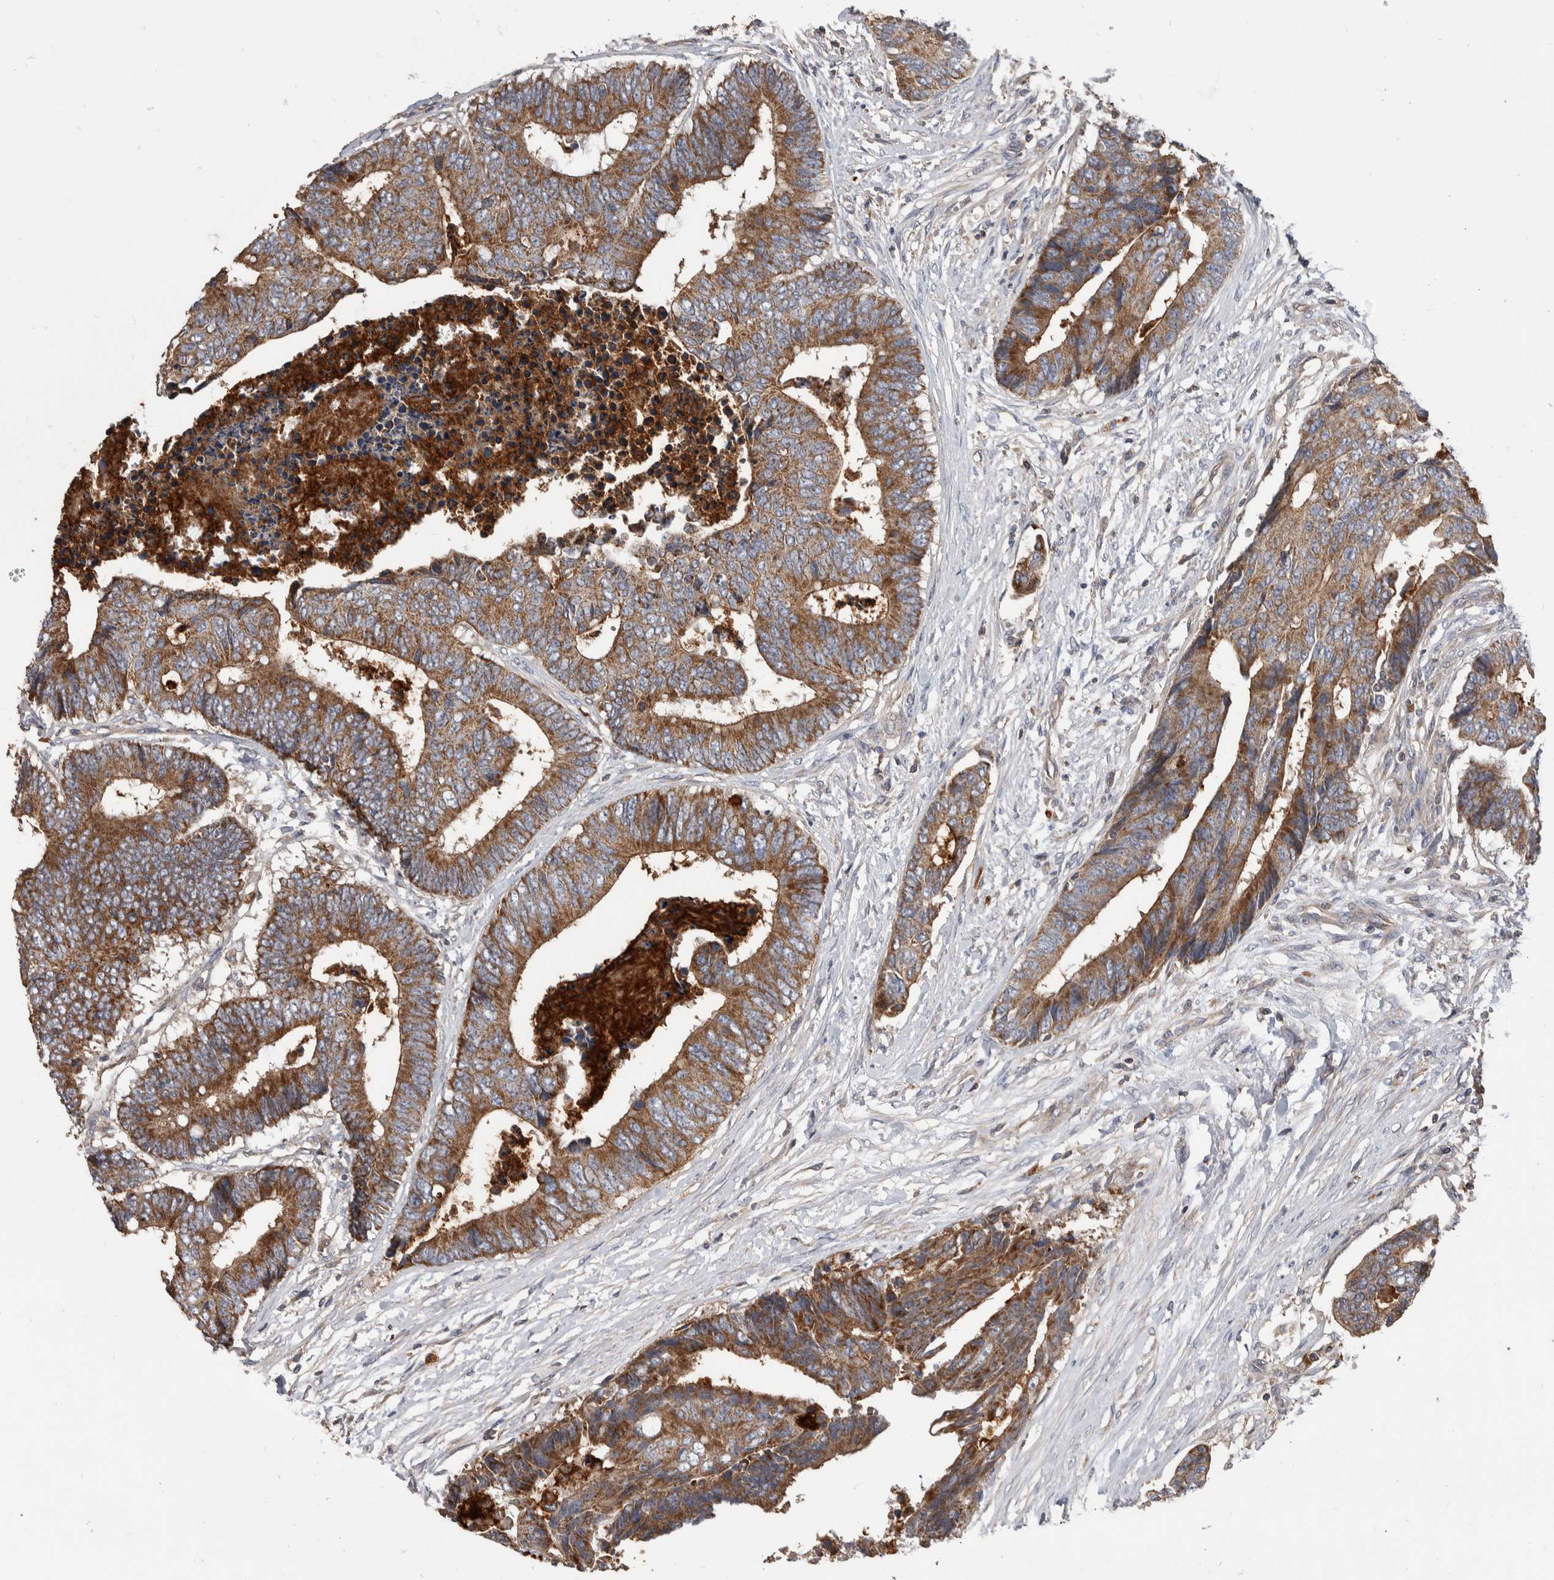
{"staining": {"intensity": "moderate", "quantity": ">75%", "location": "cytoplasmic/membranous"}, "tissue": "colorectal cancer", "cell_type": "Tumor cells", "image_type": "cancer", "snomed": [{"axis": "morphology", "description": "Adenocarcinoma, NOS"}, {"axis": "topography", "description": "Rectum"}], "caption": "Tumor cells exhibit medium levels of moderate cytoplasmic/membranous expression in about >75% of cells in colorectal adenocarcinoma.", "gene": "SDCBP", "patient": {"sex": "male", "age": 84}}